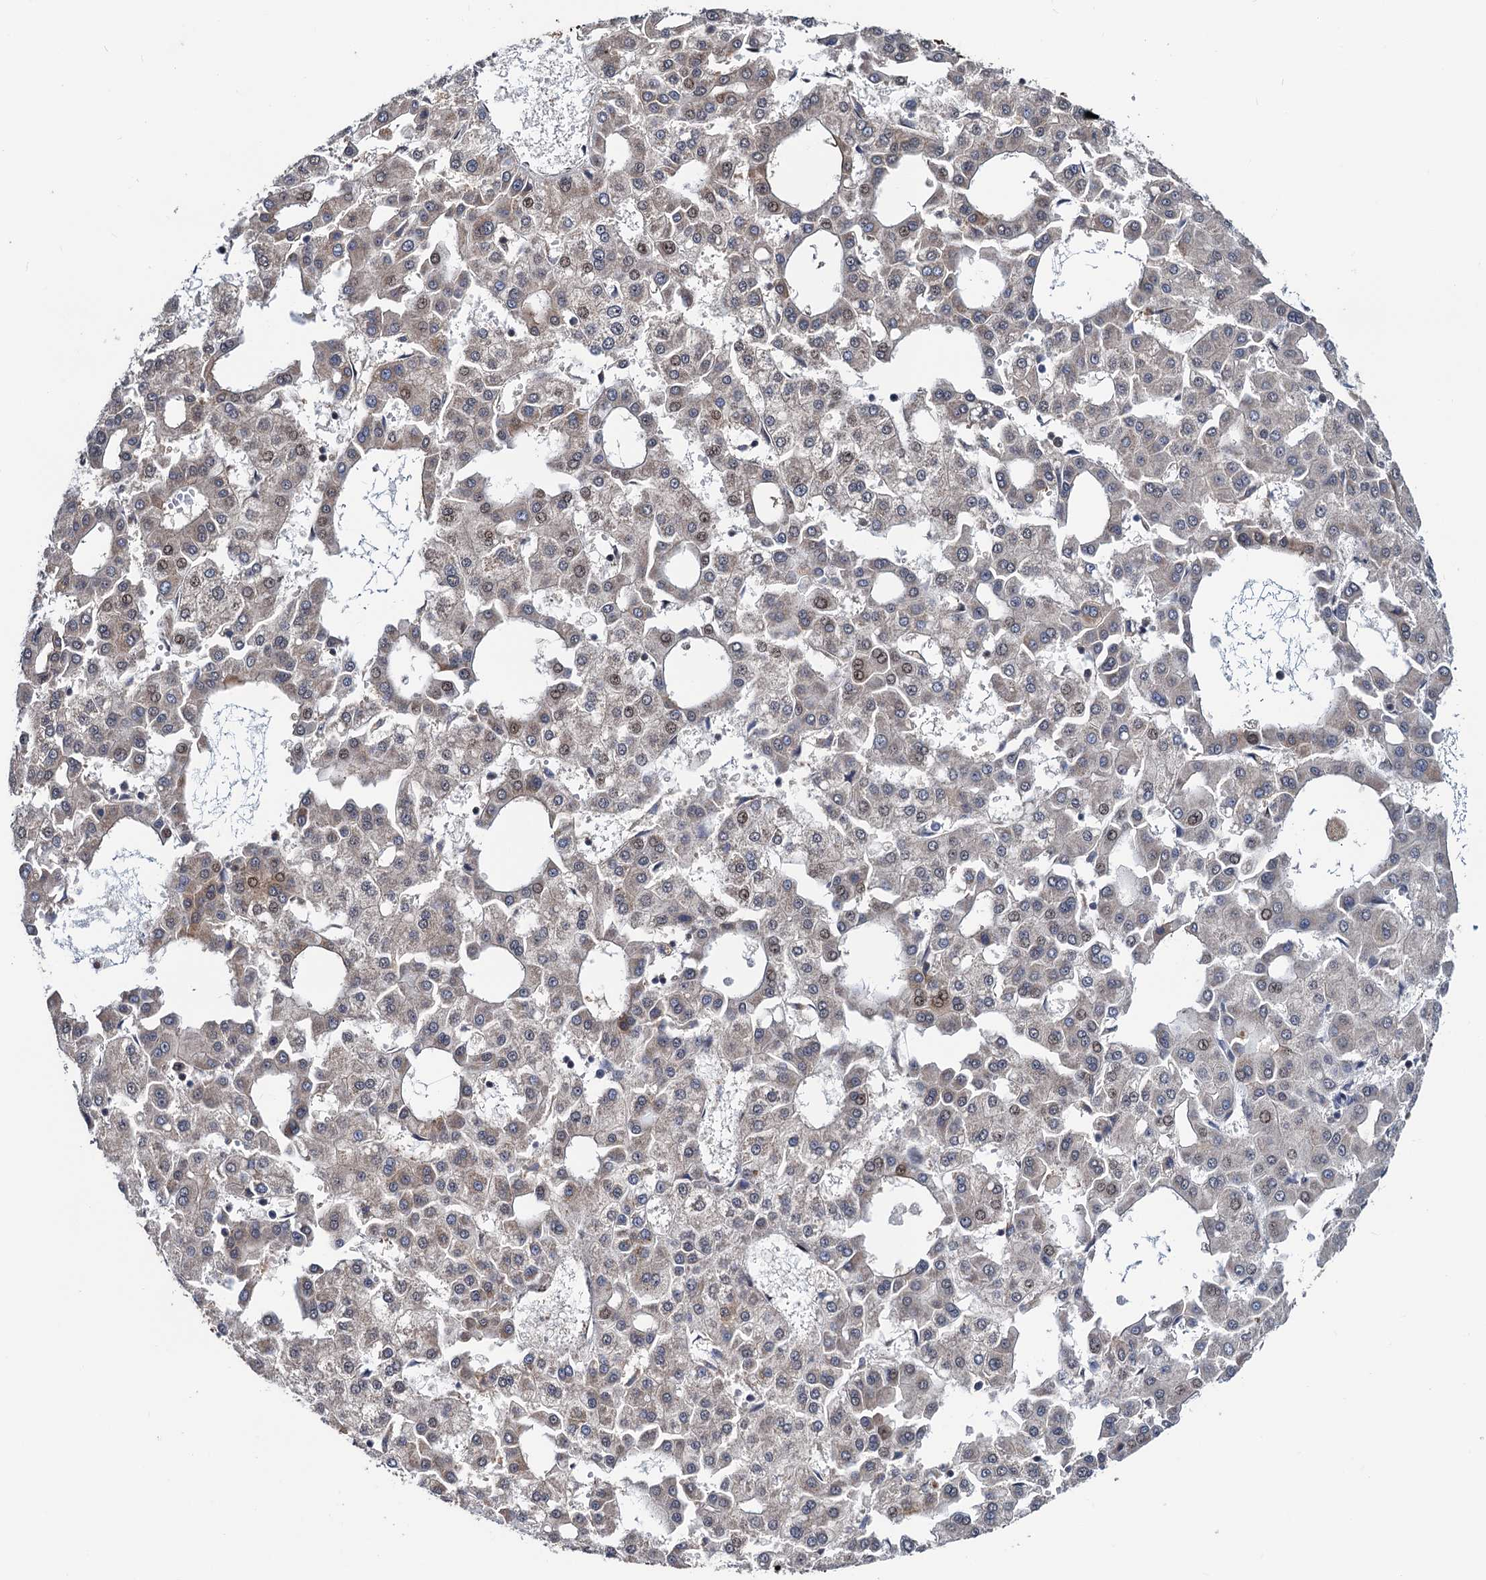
{"staining": {"intensity": "weak", "quantity": "<25%", "location": "nuclear"}, "tissue": "liver cancer", "cell_type": "Tumor cells", "image_type": "cancer", "snomed": [{"axis": "morphology", "description": "Carcinoma, Hepatocellular, NOS"}, {"axis": "topography", "description": "Liver"}], "caption": "Immunohistochemistry (IHC) of human liver hepatocellular carcinoma displays no expression in tumor cells. (Stains: DAB immunohistochemistry (IHC) with hematoxylin counter stain, Microscopy: brightfield microscopy at high magnification).", "gene": "FAM222A", "patient": {"sex": "male", "age": 47}}